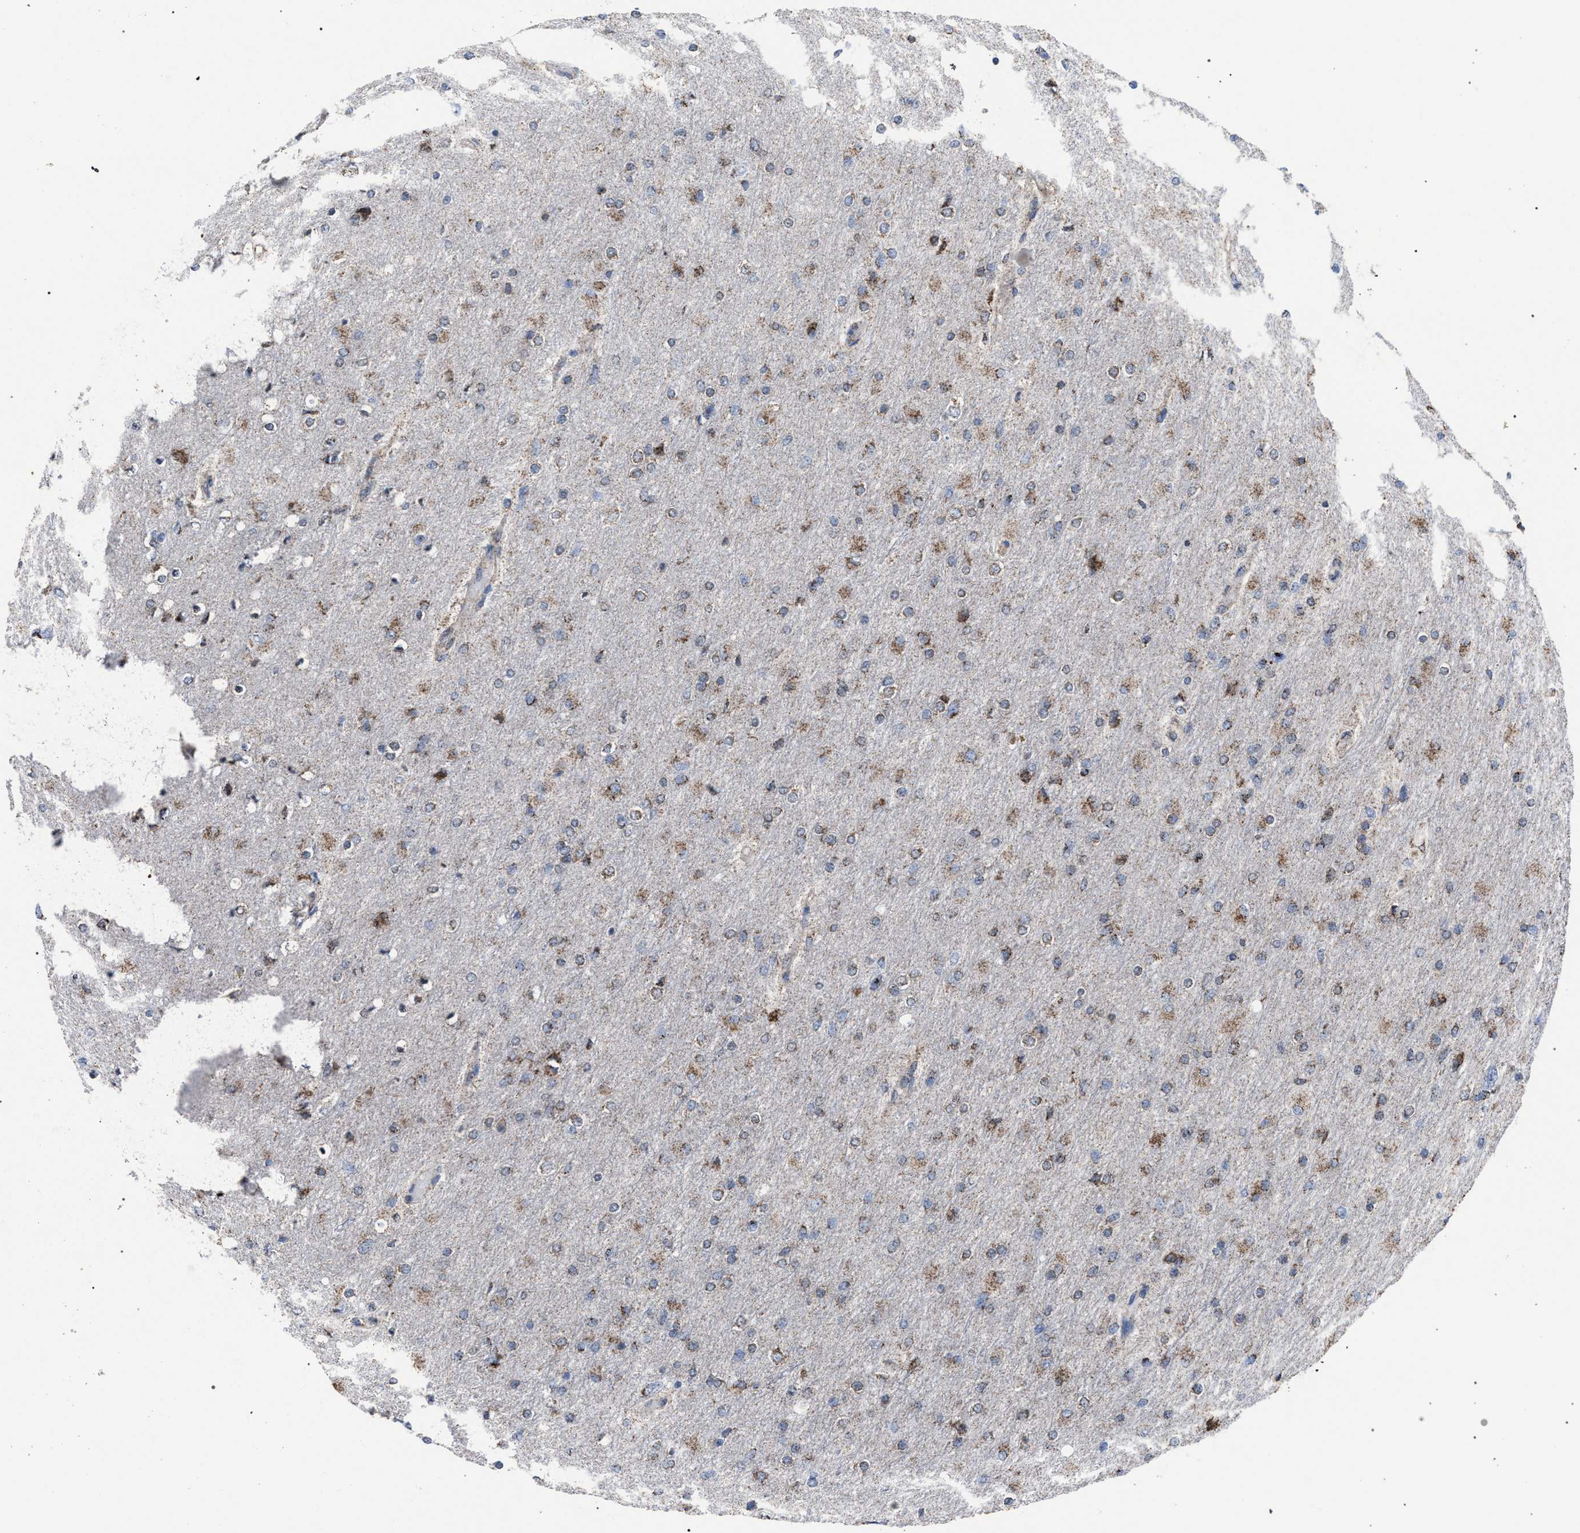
{"staining": {"intensity": "weak", "quantity": ">75%", "location": "cytoplasmic/membranous"}, "tissue": "glioma", "cell_type": "Tumor cells", "image_type": "cancer", "snomed": [{"axis": "morphology", "description": "Glioma, malignant, High grade"}, {"axis": "topography", "description": "Cerebral cortex"}], "caption": "This is an image of immunohistochemistry (IHC) staining of malignant glioma (high-grade), which shows weak positivity in the cytoplasmic/membranous of tumor cells.", "gene": "HSD17B4", "patient": {"sex": "female", "age": 36}}